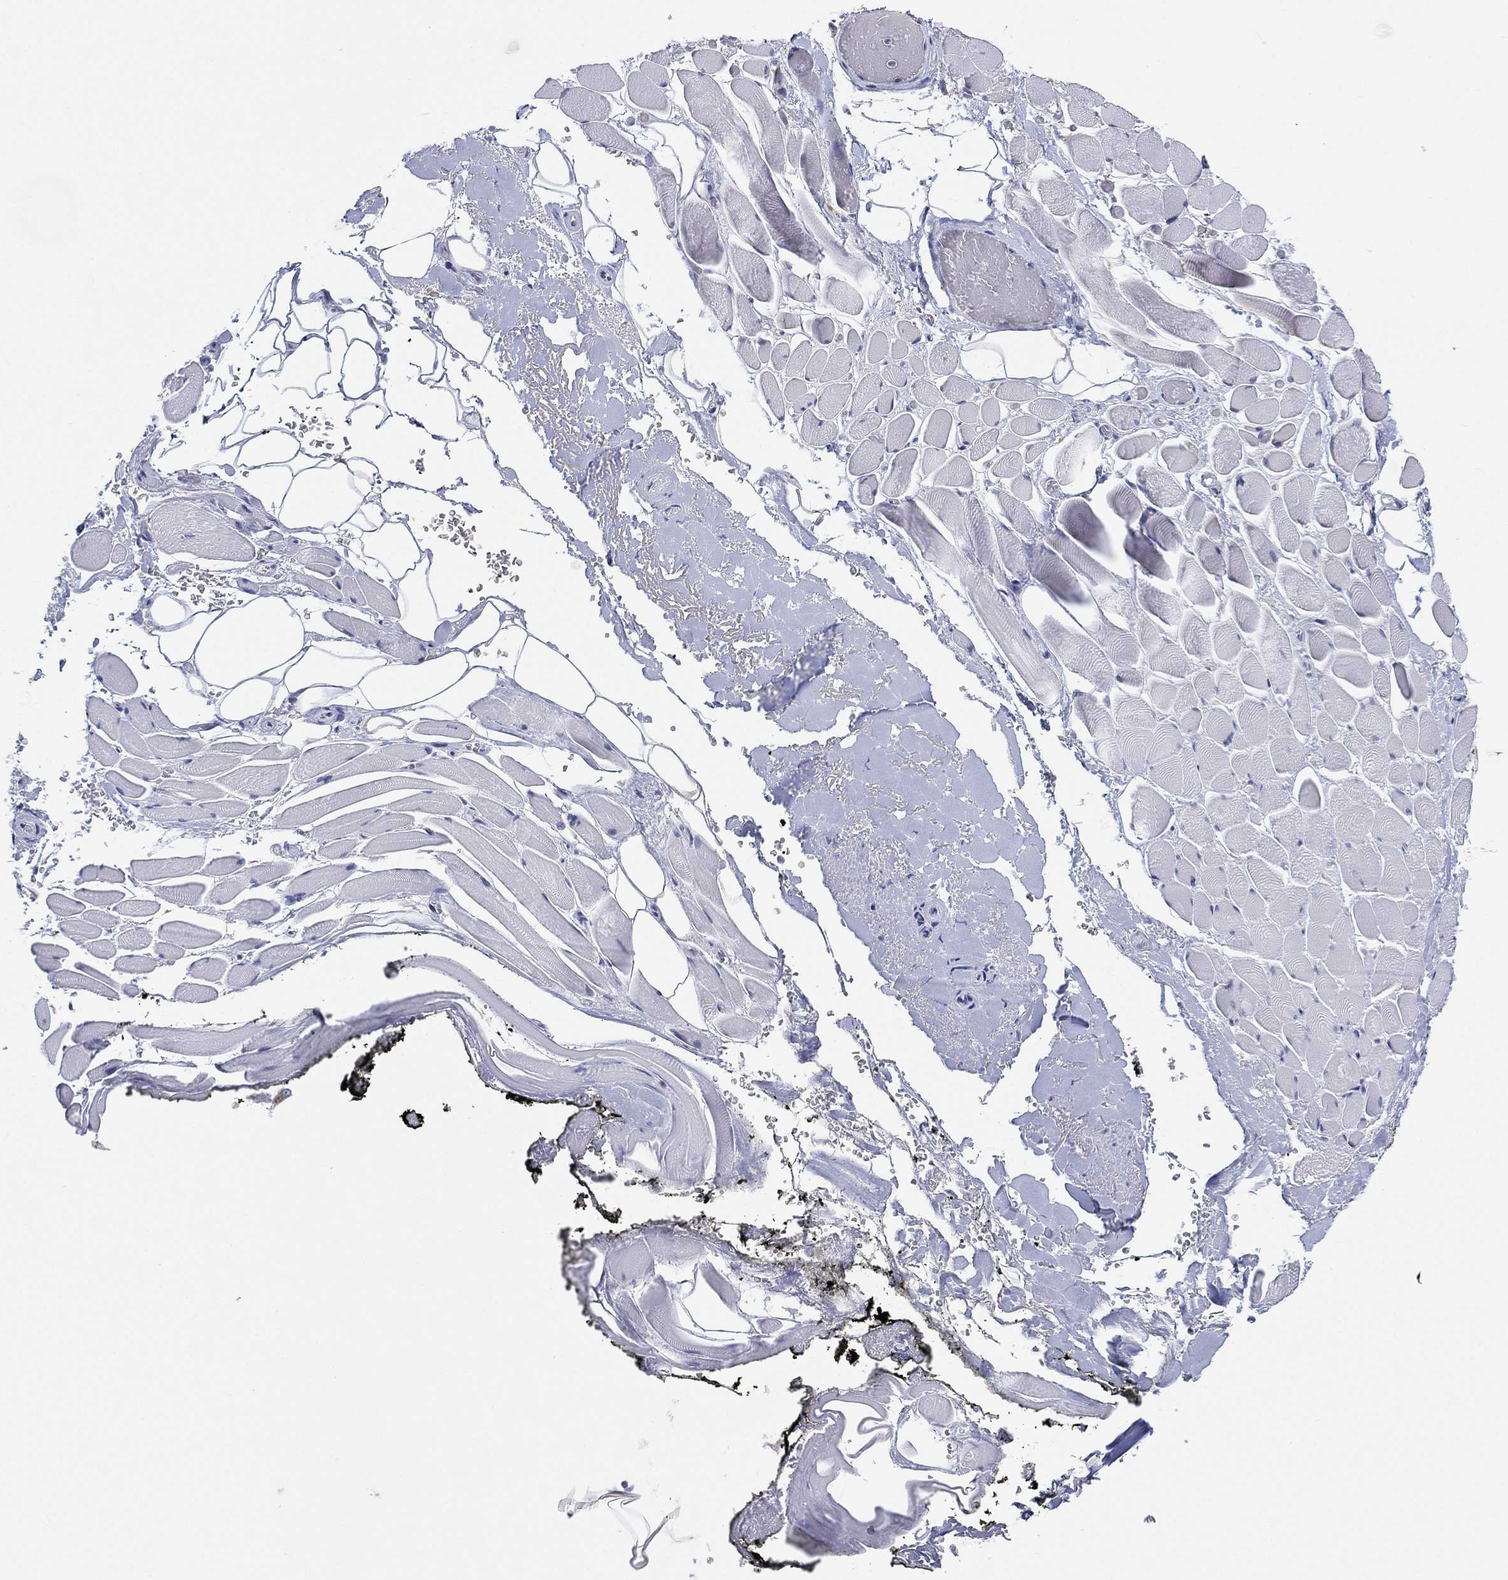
{"staining": {"intensity": "negative", "quantity": "none", "location": "none"}, "tissue": "adipose tissue", "cell_type": "Adipocytes", "image_type": "normal", "snomed": [{"axis": "morphology", "description": "Normal tissue, NOS"}, {"axis": "topography", "description": "Anal"}, {"axis": "topography", "description": "Peripheral nerve tissue"}], "caption": "Immunohistochemical staining of unremarkable human adipose tissue exhibits no significant staining in adipocytes.", "gene": "INA", "patient": {"sex": "male", "age": 53}}